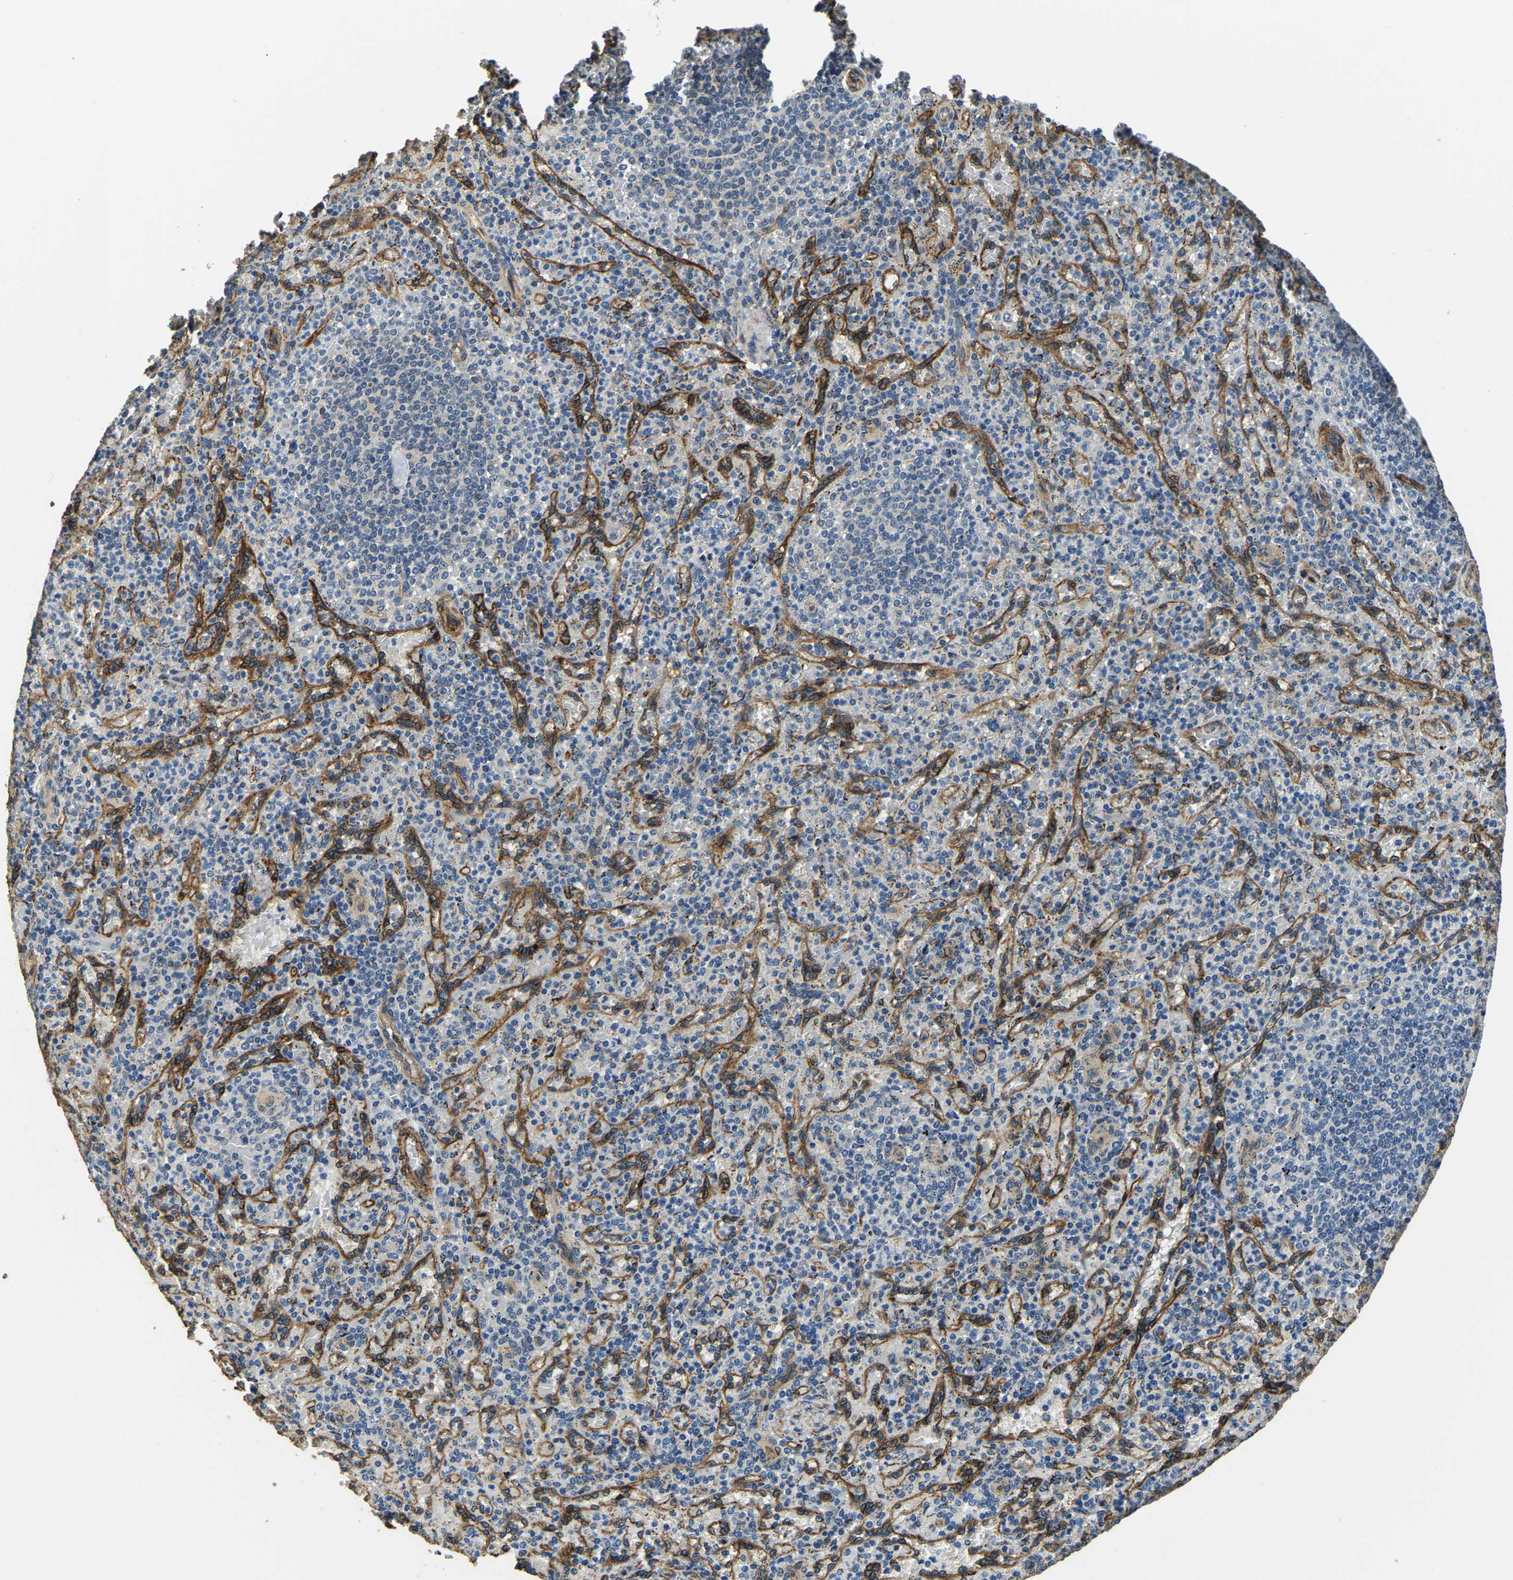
{"staining": {"intensity": "weak", "quantity": "<25%", "location": "cytoplasmic/membranous"}, "tissue": "spleen", "cell_type": "Cells in red pulp", "image_type": "normal", "snomed": [{"axis": "morphology", "description": "Normal tissue, NOS"}, {"axis": "topography", "description": "Spleen"}], "caption": "IHC of unremarkable spleen demonstrates no staining in cells in red pulp.", "gene": "RNF39", "patient": {"sex": "female", "age": 74}}